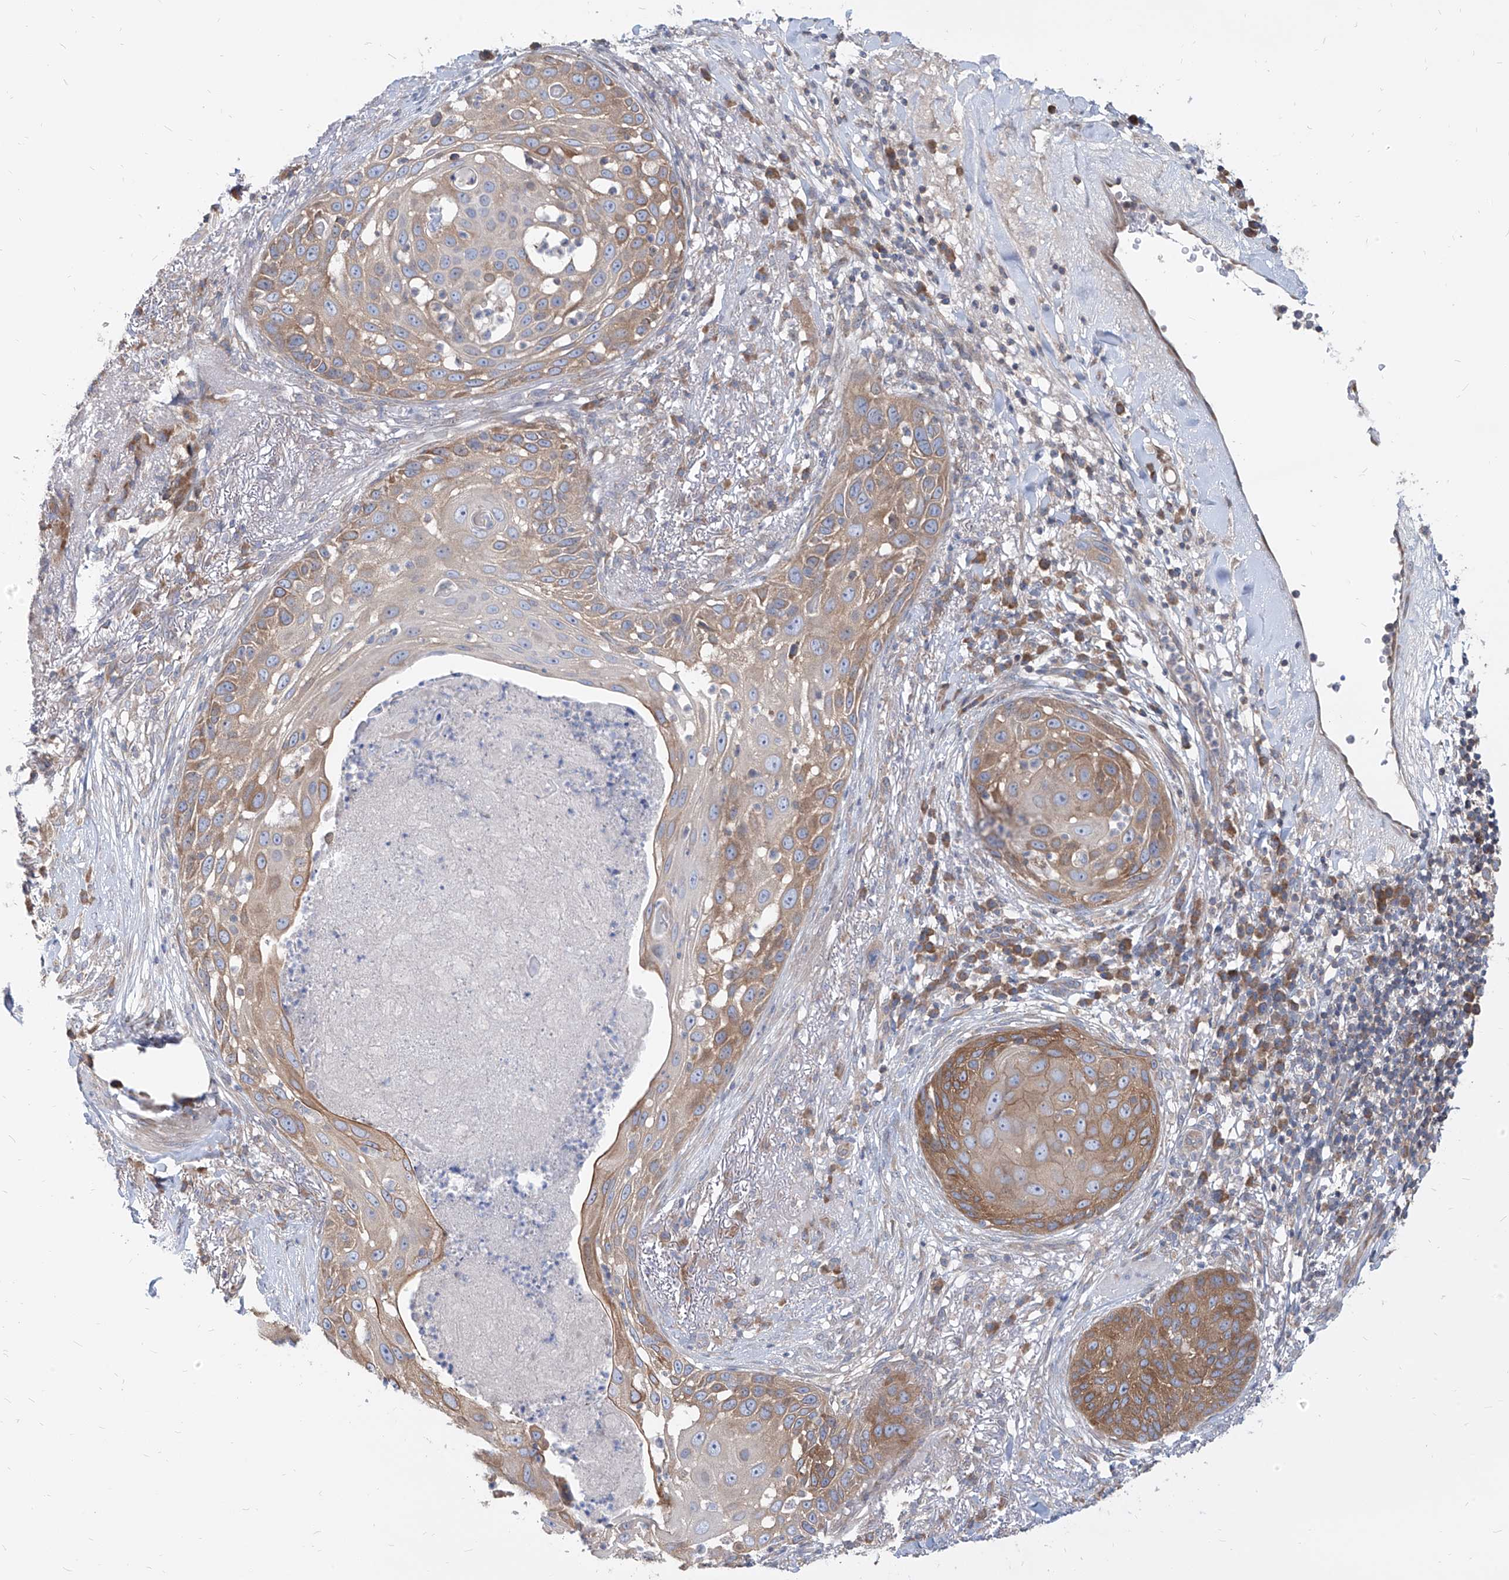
{"staining": {"intensity": "moderate", "quantity": "25%-75%", "location": "cytoplasmic/membranous"}, "tissue": "skin cancer", "cell_type": "Tumor cells", "image_type": "cancer", "snomed": [{"axis": "morphology", "description": "Squamous cell carcinoma, NOS"}, {"axis": "topography", "description": "Skin"}], "caption": "The histopathology image reveals staining of skin squamous cell carcinoma, revealing moderate cytoplasmic/membranous protein staining (brown color) within tumor cells.", "gene": "FAM83B", "patient": {"sex": "female", "age": 44}}